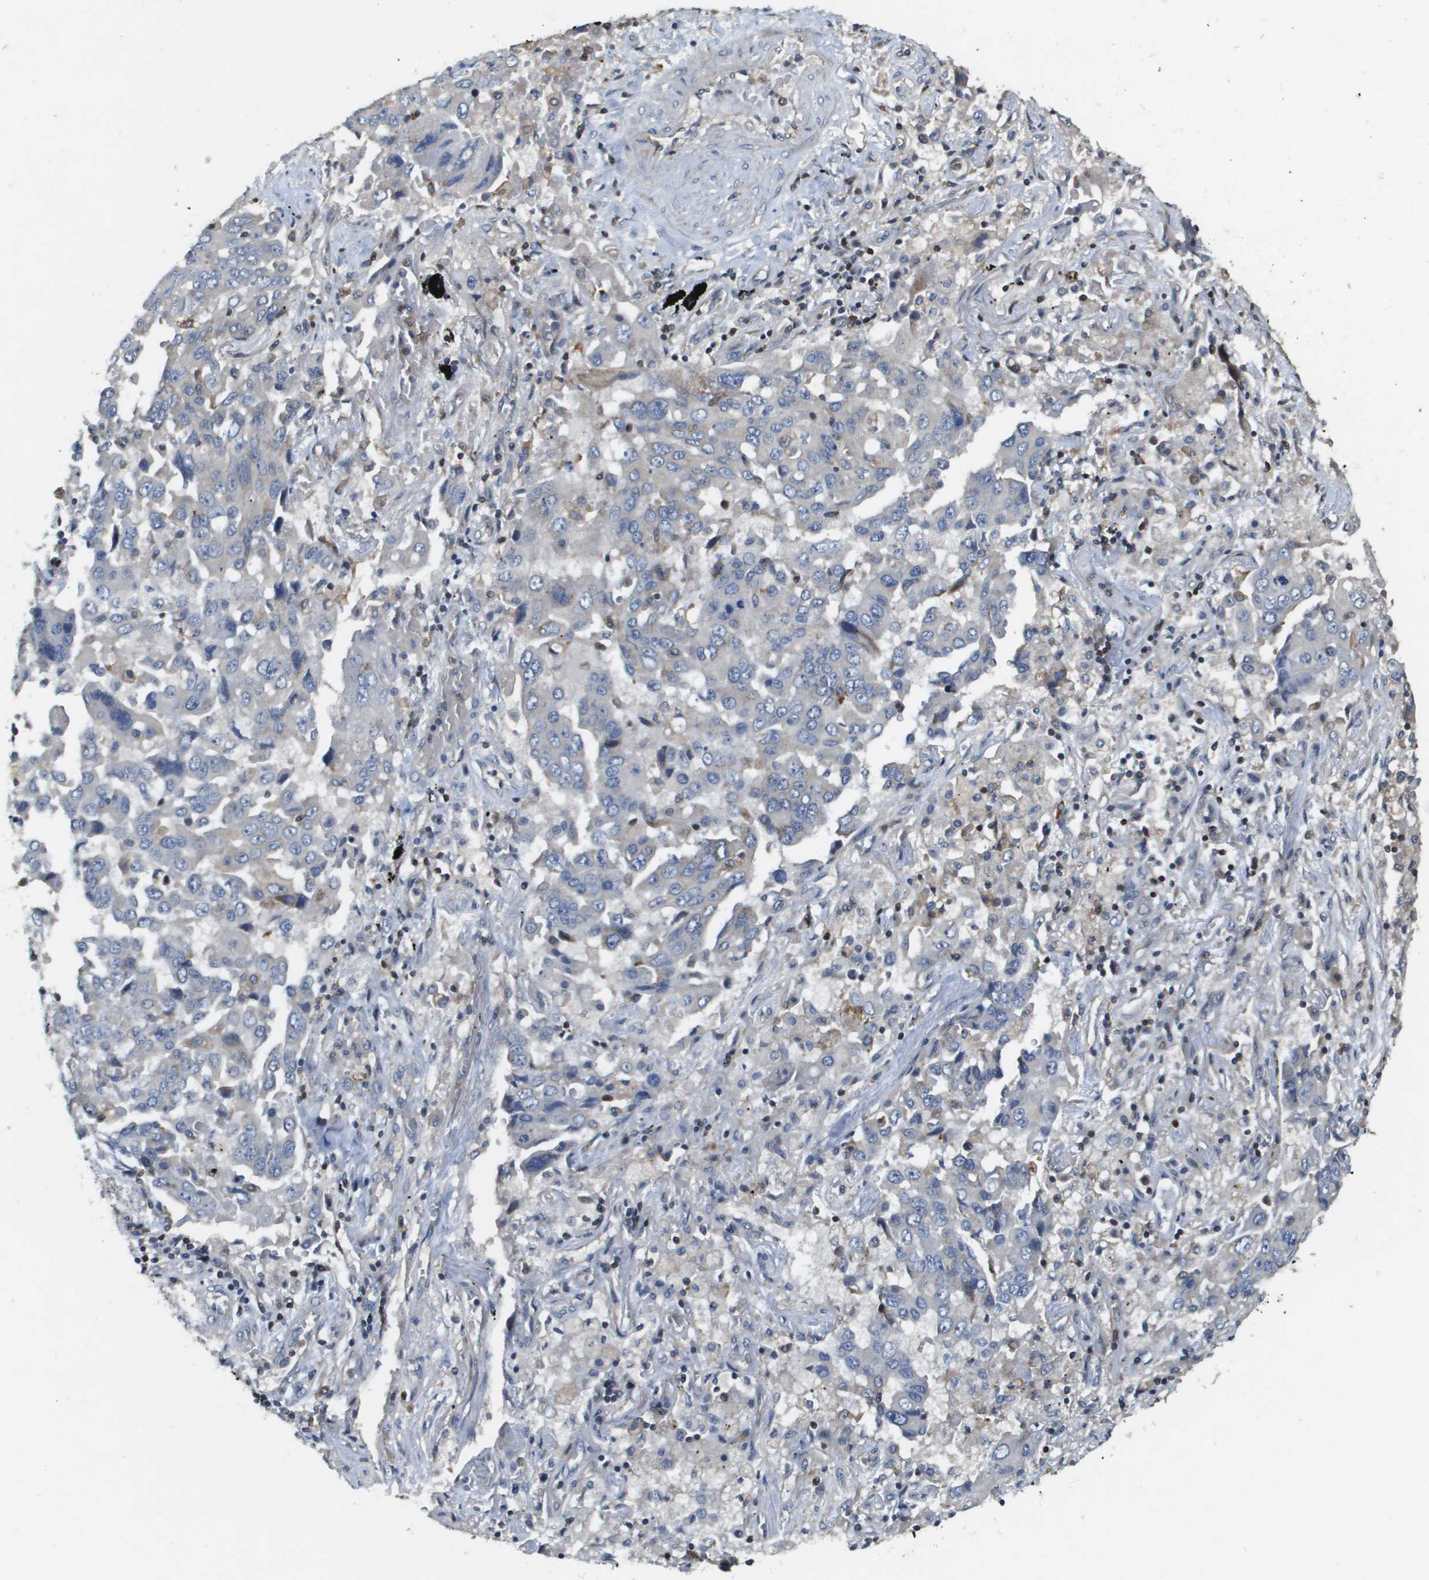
{"staining": {"intensity": "negative", "quantity": "none", "location": "none"}, "tissue": "lung cancer", "cell_type": "Tumor cells", "image_type": "cancer", "snomed": [{"axis": "morphology", "description": "Adenocarcinoma, NOS"}, {"axis": "topography", "description": "Lung"}], "caption": "Immunohistochemistry (IHC) micrograph of neoplastic tissue: human lung cancer stained with DAB (3,3'-diaminobenzidine) reveals no significant protein positivity in tumor cells. The staining is performed using DAB (3,3'-diaminobenzidine) brown chromogen with nuclei counter-stained in using hematoxylin.", "gene": "SCN4B", "patient": {"sex": "female", "age": 65}}